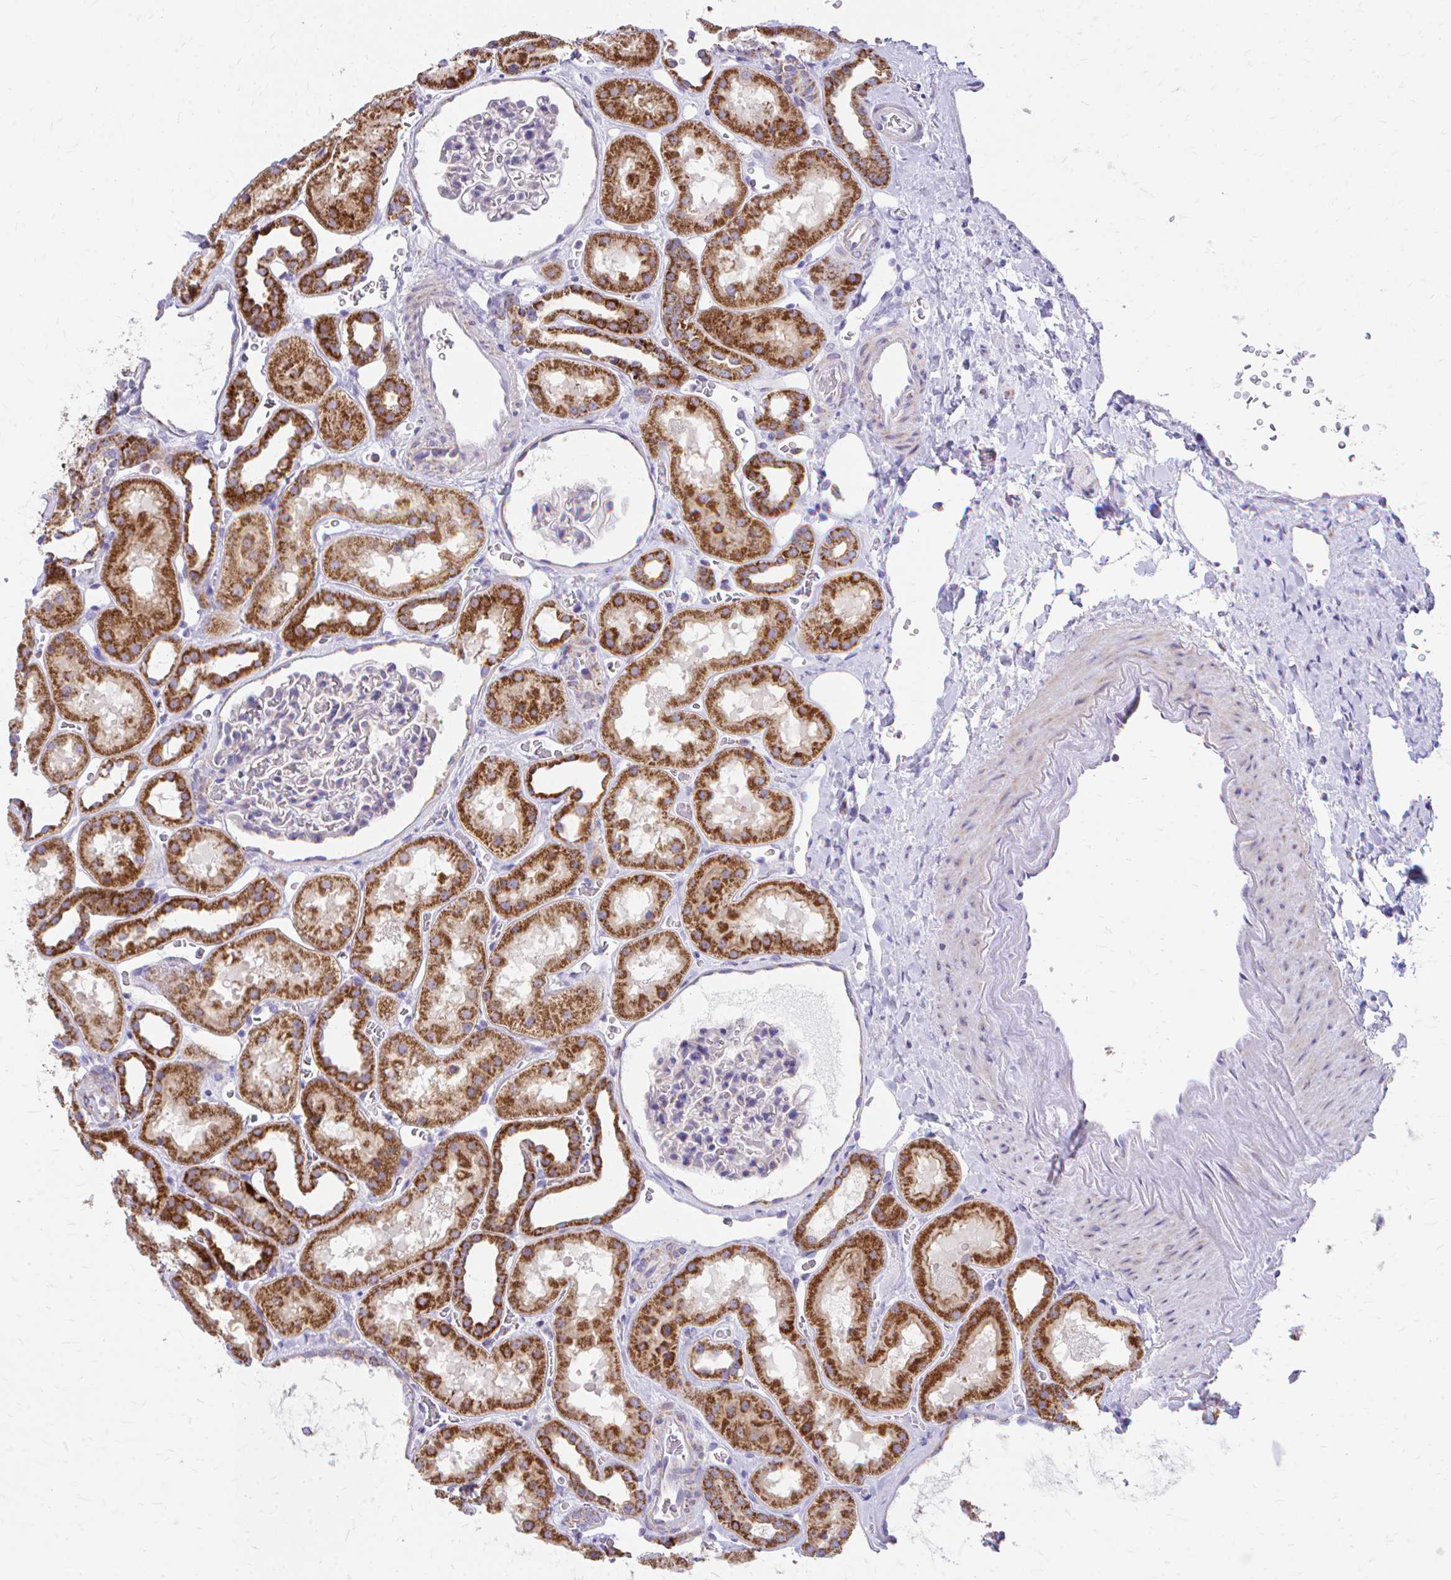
{"staining": {"intensity": "negative", "quantity": "none", "location": "none"}, "tissue": "kidney", "cell_type": "Cells in glomeruli", "image_type": "normal", "snomed": [{"axis": "morphology", "description": "Normal tissue, NOS"}, {"axis": "topography", "description": "Kidney"}], "caption": "Micrograph shows no protein staining in cells in glomeruli of unremarkable kidney. The staining is performed using DAB (3,3'-diaminobenzidine) brown chromogen with nuclei counter-stained in using hematoxylin.", "gene": "MRPL19", "patient": {"sex": "female", "age": 41}}